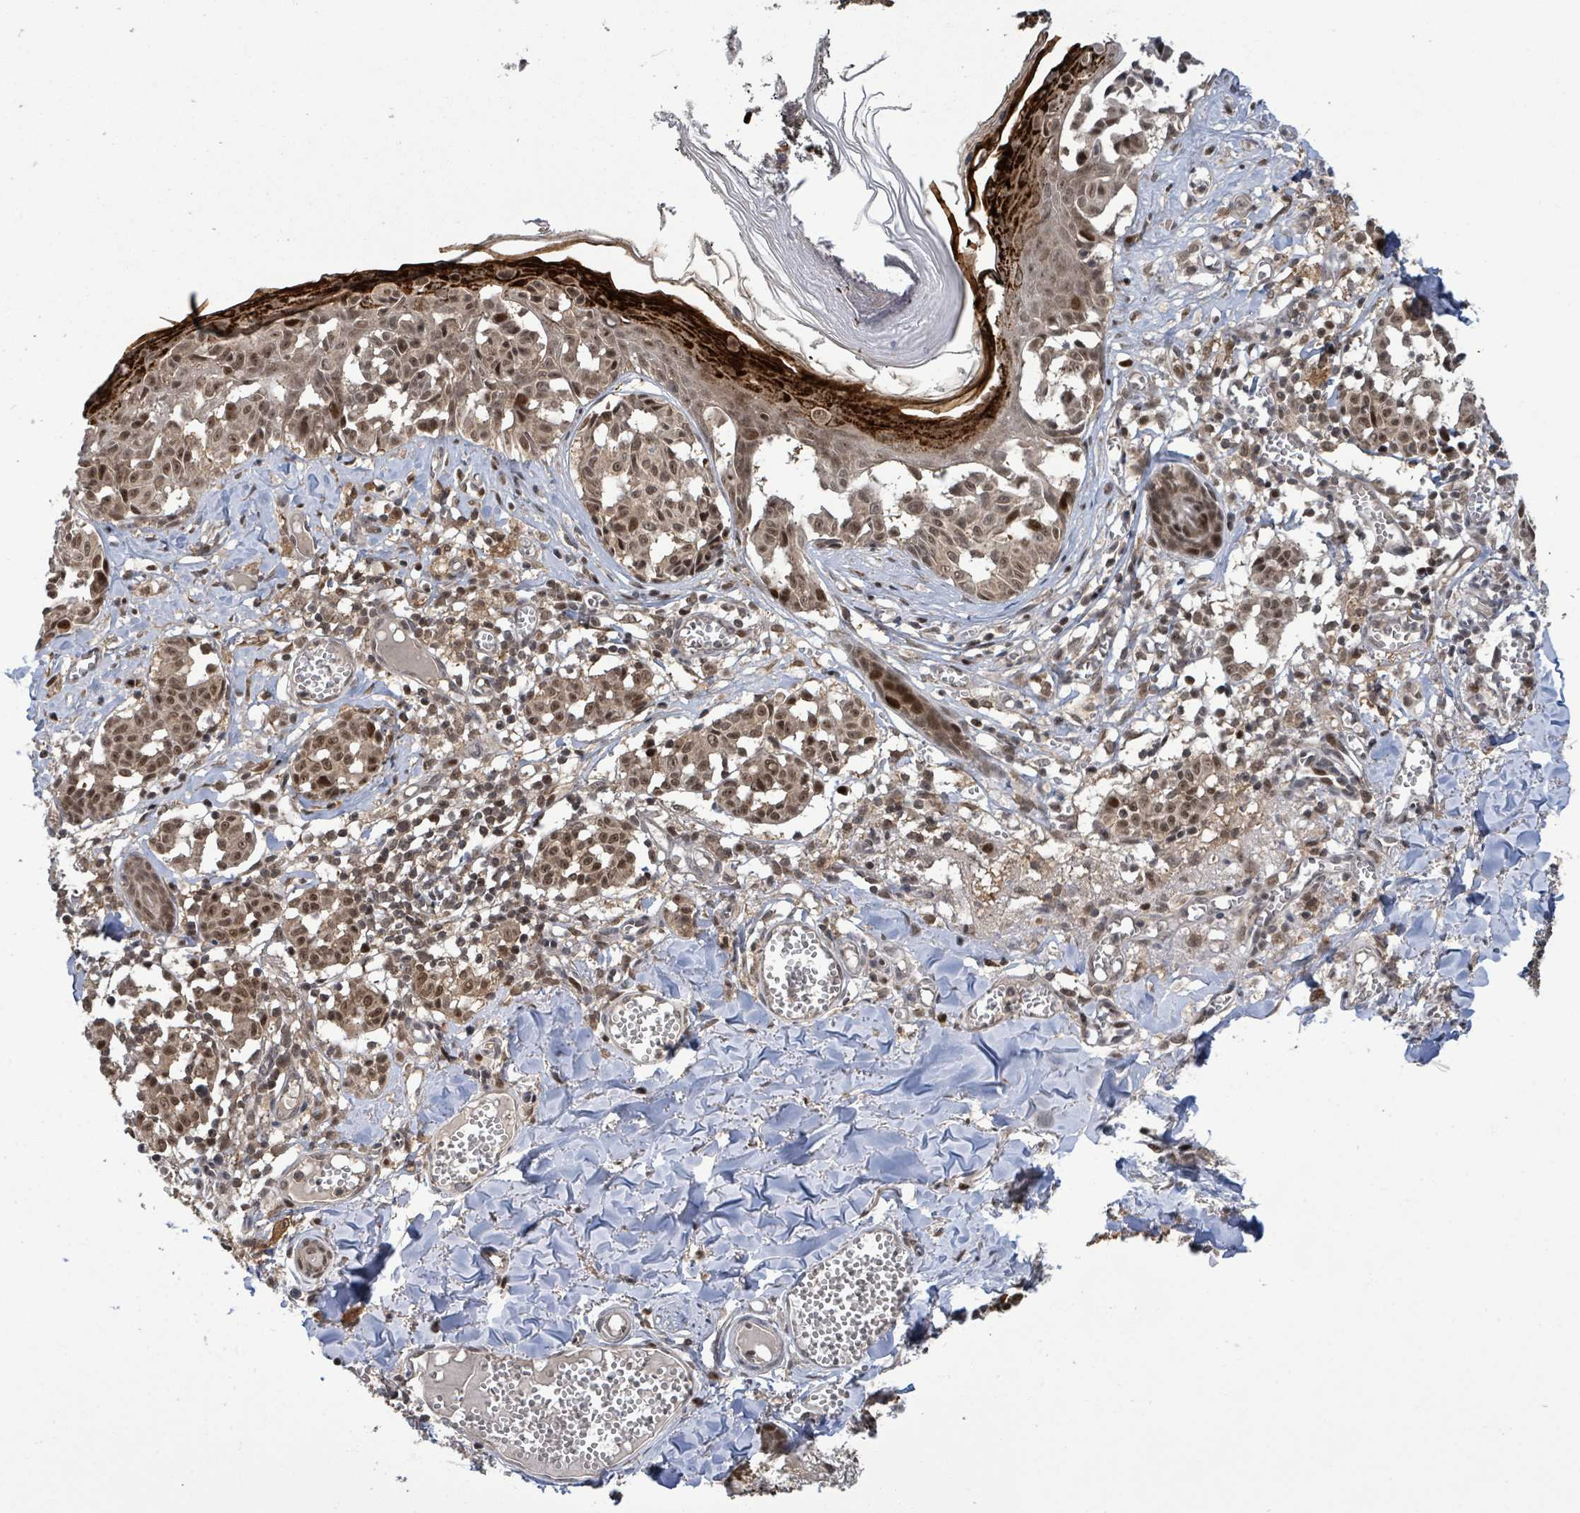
{"staining": {"intensity": "moderate", "quantity": ">75%", "location": "cytoplasmic/membranous,nuclear"}, "tissue": "melanoma", "cell_type": "Tumor cells", "image_type": "cancer", "snomed": [{"axis": "morphology", "description": "Malignant melanoma, NOS"}, {"axis": "topography", "description": "Skin"}], "caption": "DAB immunohistochemical staining of human melanoma shows moderate cytoplasmic/membranous and nuclear protein positivity in approximately >75% of tumor cells.", "gene": "FBXO6", "patient": {"sex": "female", "age": 43}}